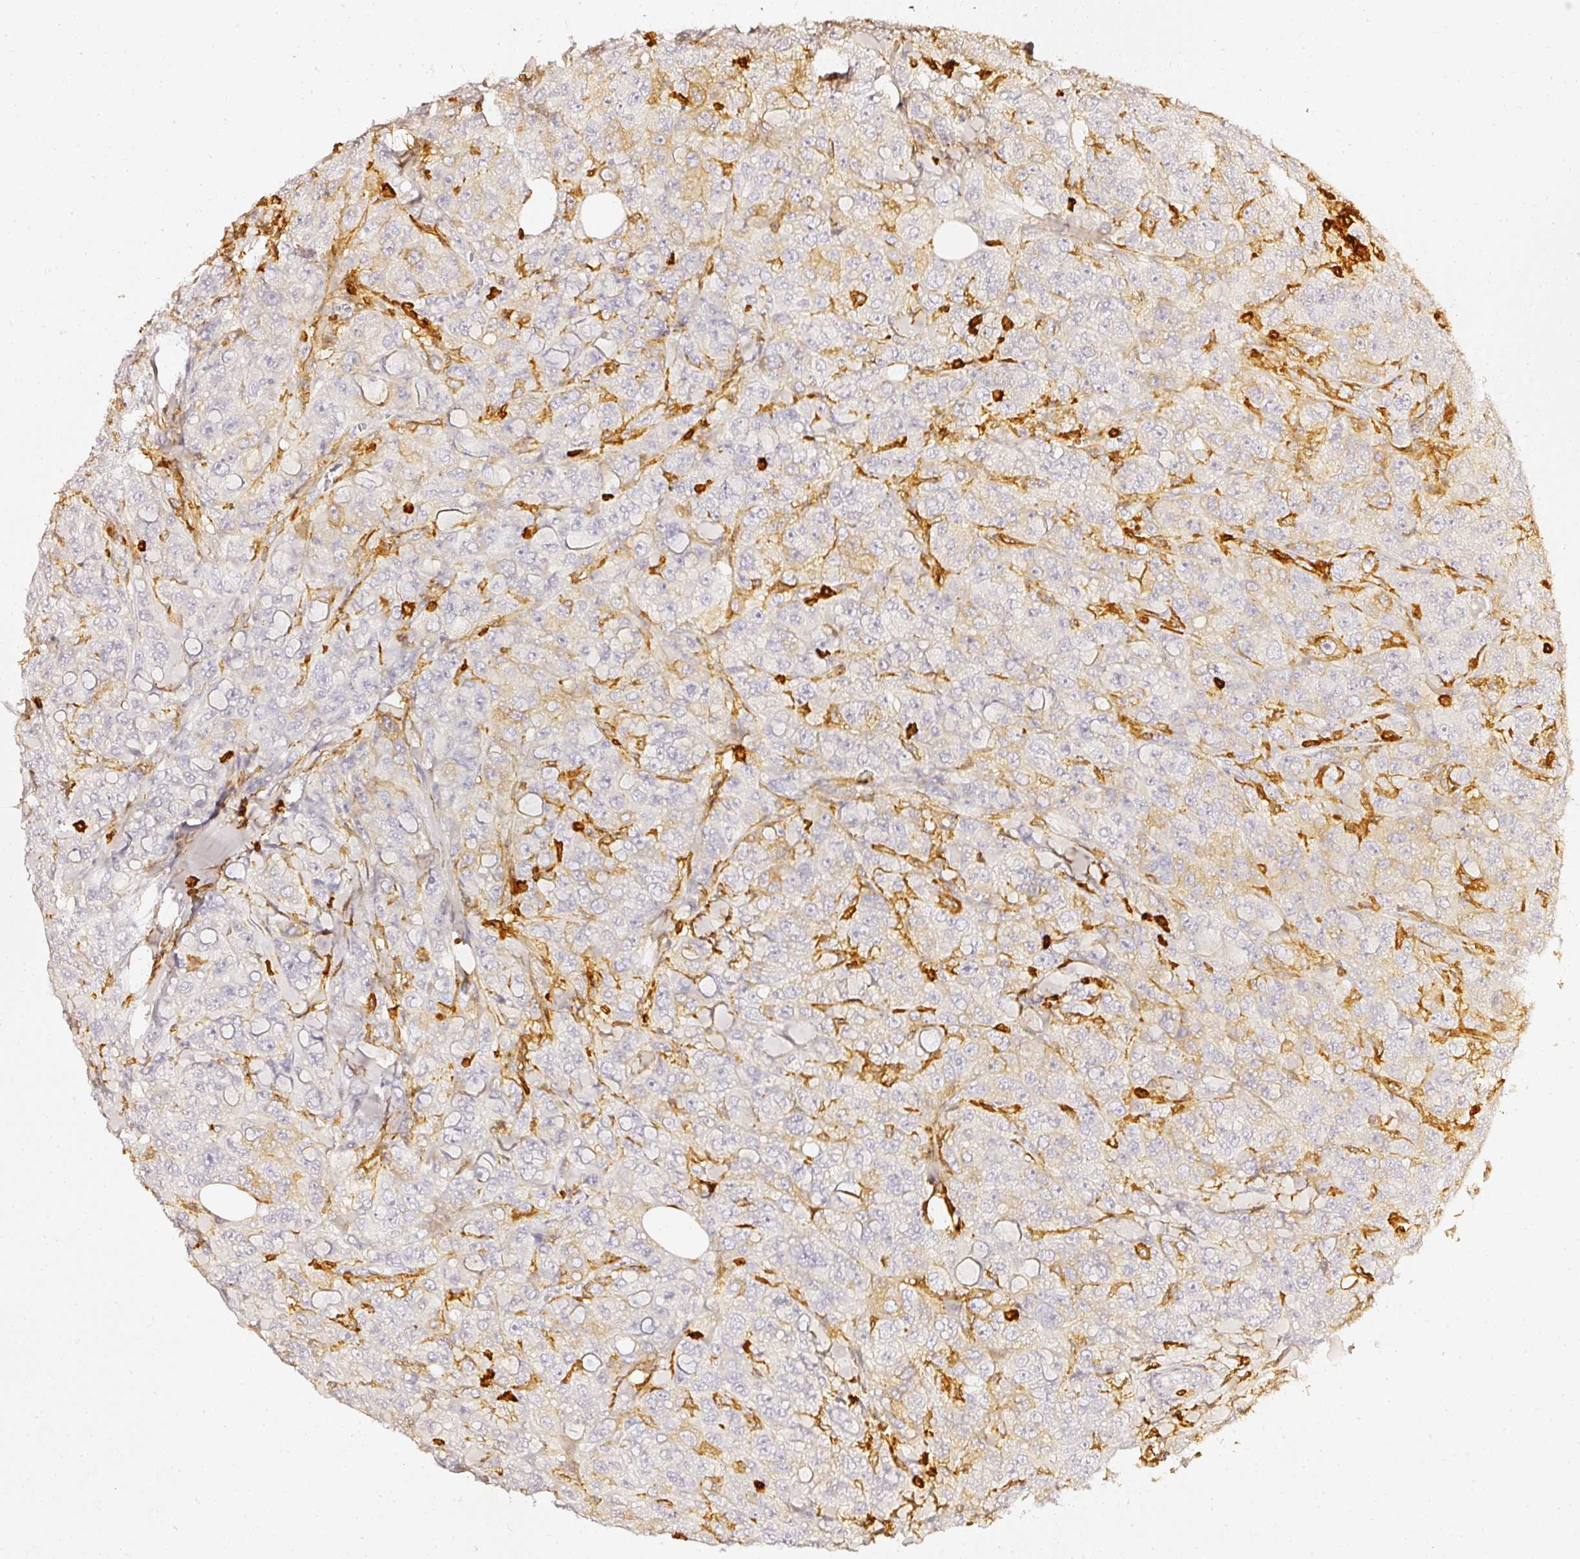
{"staining": {"intensity": "weak", "quantity": "<25%", "location": "cytoplasmic/membranous"}, "tissue": "breast cancer", "cell_type": "Tumor cells", "image_type": "cancer", "snomed": [{"axis": "morphology", "description": "Duct carcinoma"}, {"axis": "topography", "description": "Breast"}], "caption": "Tumor cells show no significant protein positivity in intraductal carcinoma (breast).", "gene": "EVL", "patient": {"sex": "female", "age": 43}}